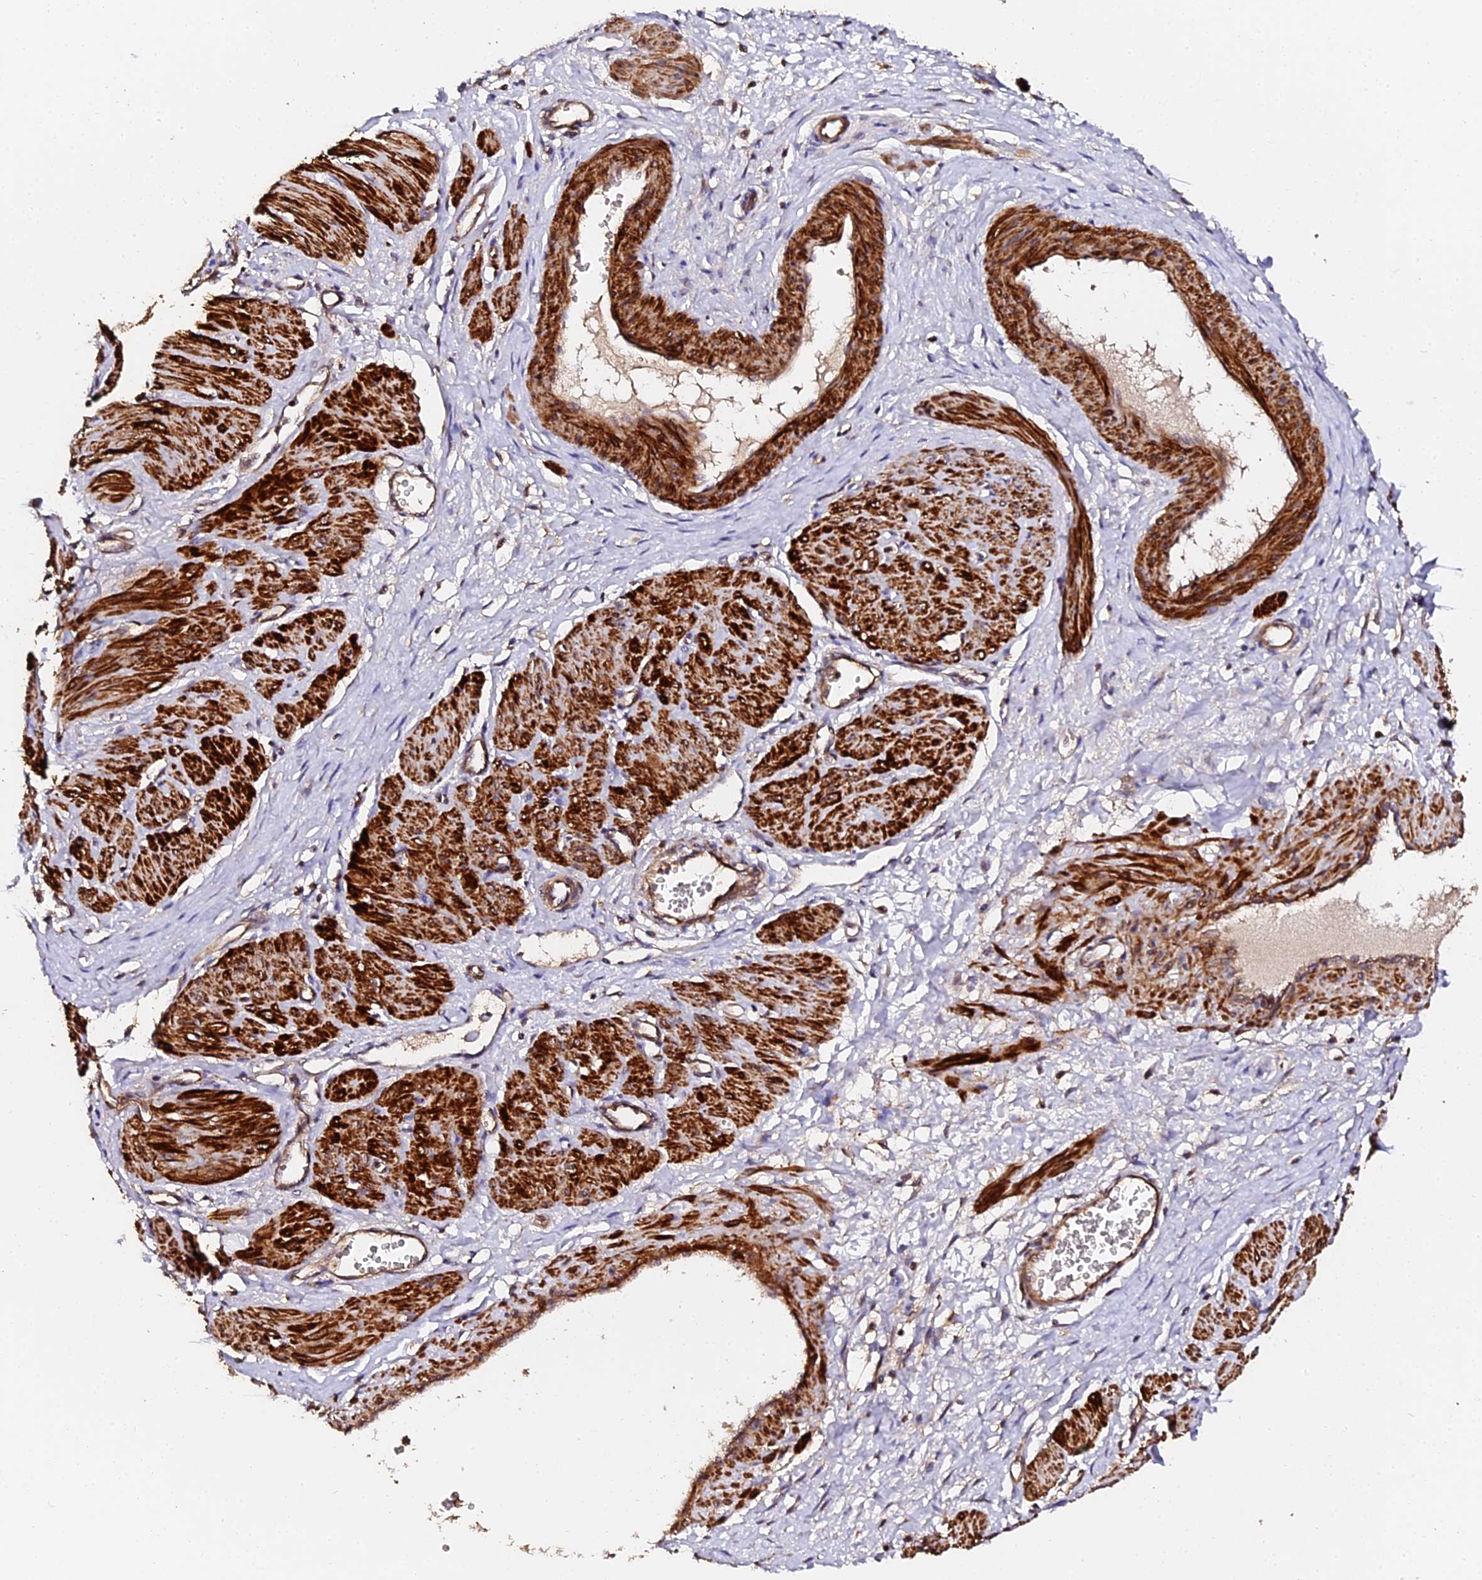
{"staining": {"intensity": "strong", "quantity": ">75%", "location": "cytoplasmic/membranous"}, "tissue": "smooth muscle", "cell_type": "Smooth muscle cells", "image_type": "normal", "snomed": [{"axis": "morphology", "description": "Normal tissue, NOS"}, {"axis": "topography", "description": "Endometrium"}], "caption": "Immunohistochemical staining of unremarkable smooth muscle displays >75% levels of strong cytoplasmic/membranous protein positivity in approximately >75% of smooth muscle cells.", "gene": "TDO2", "patient": {"sex": "female", "age": 33}}